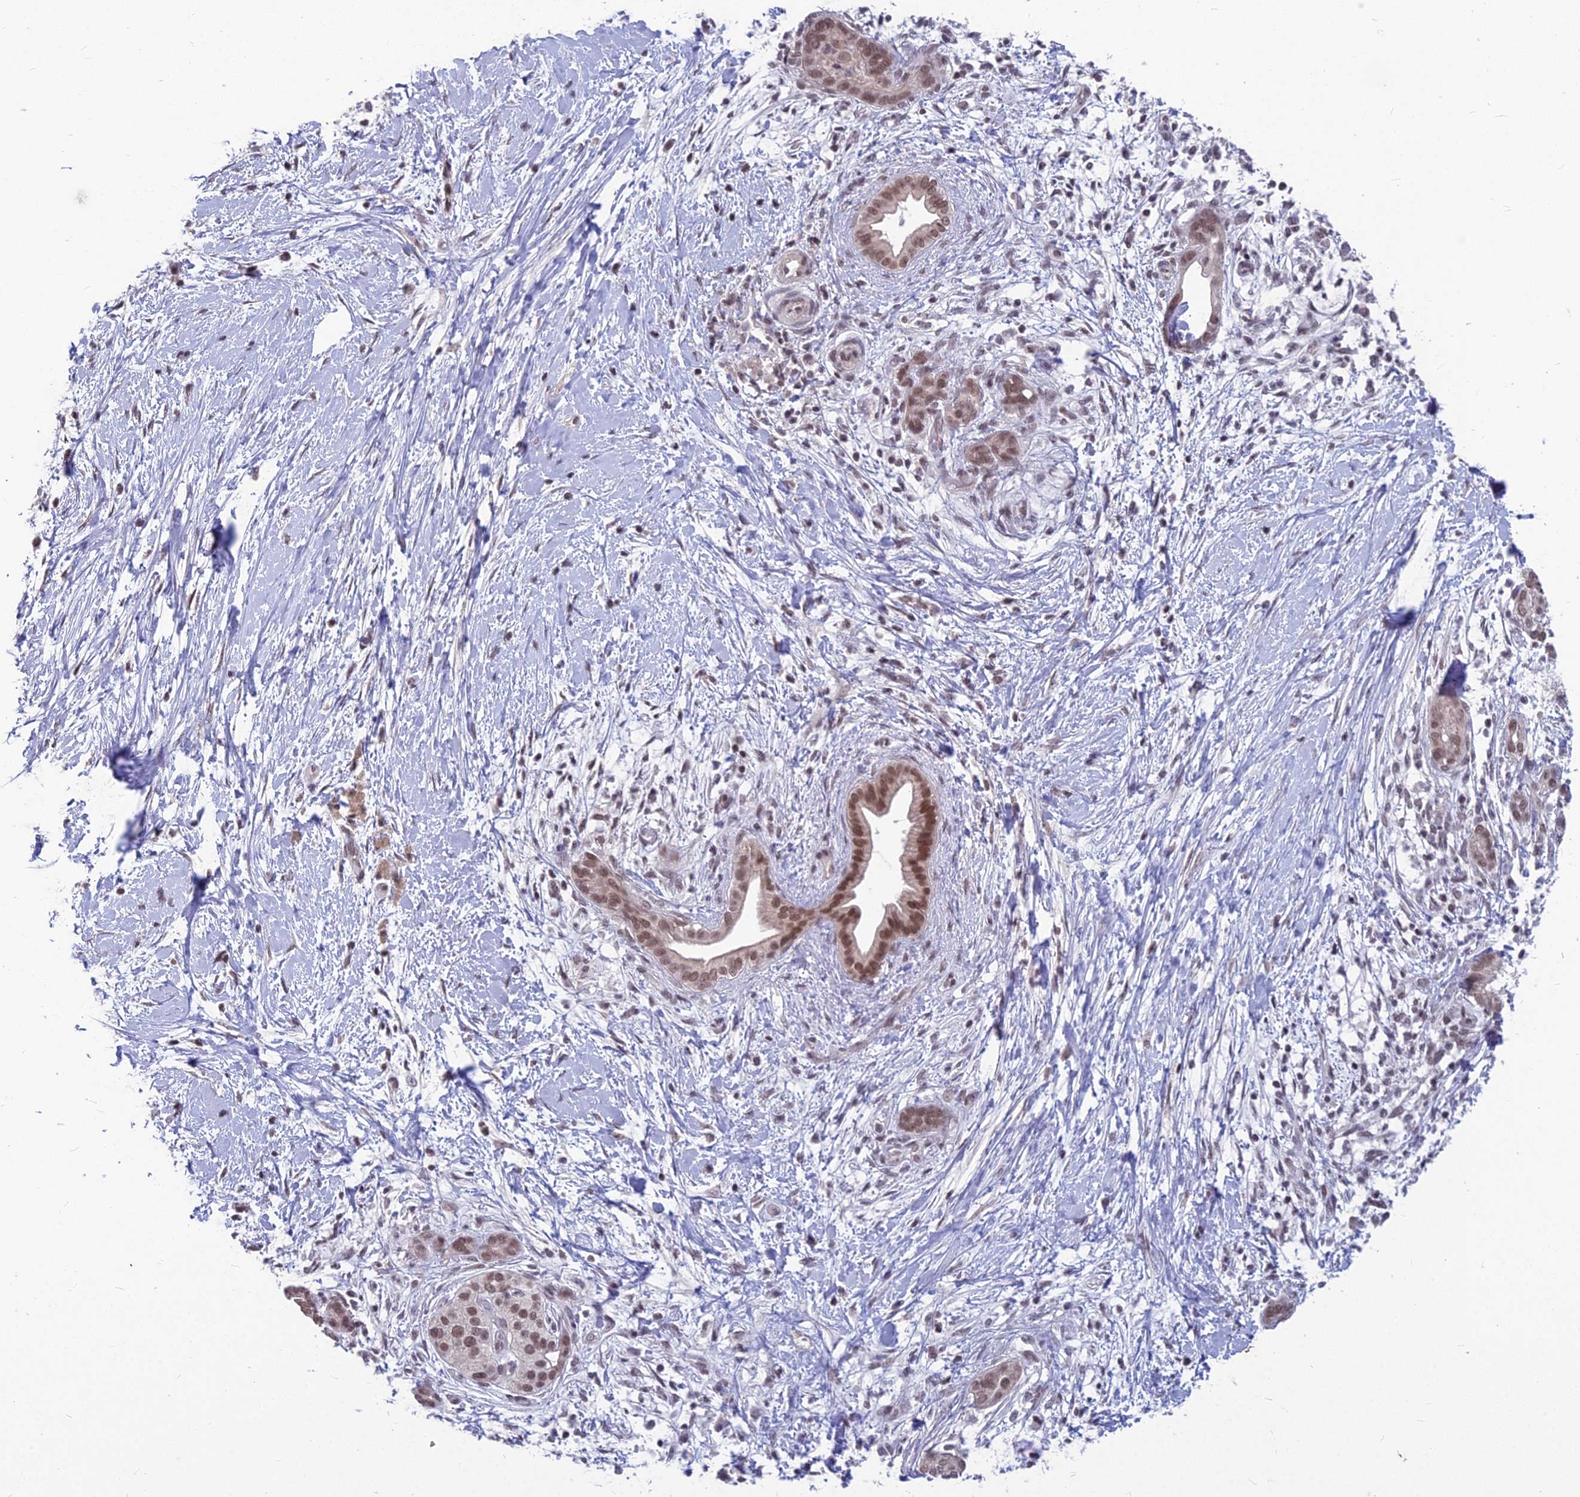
{"staining": {"intensity": "moderate", "quantity": ">75%", "location": "nuclear"}, "tissue": "pancreatic cancer", "cell_type": "Tumor cells", "image_type": "cancer", "snomed": [{"axis": "morphology", "description": "Adenocarcinoma, NOS"}, {"axis": "topography", "description": "Pancreas"}], "caption": "IHC photomicrograph of human pancreatic cancer stained for a protein (brown), which exhibits medium levels of moderate nuclear expression in about >75% of tumor cells.", "gene": "KAT7", "patient": {"sex": "male", "age": 58}}